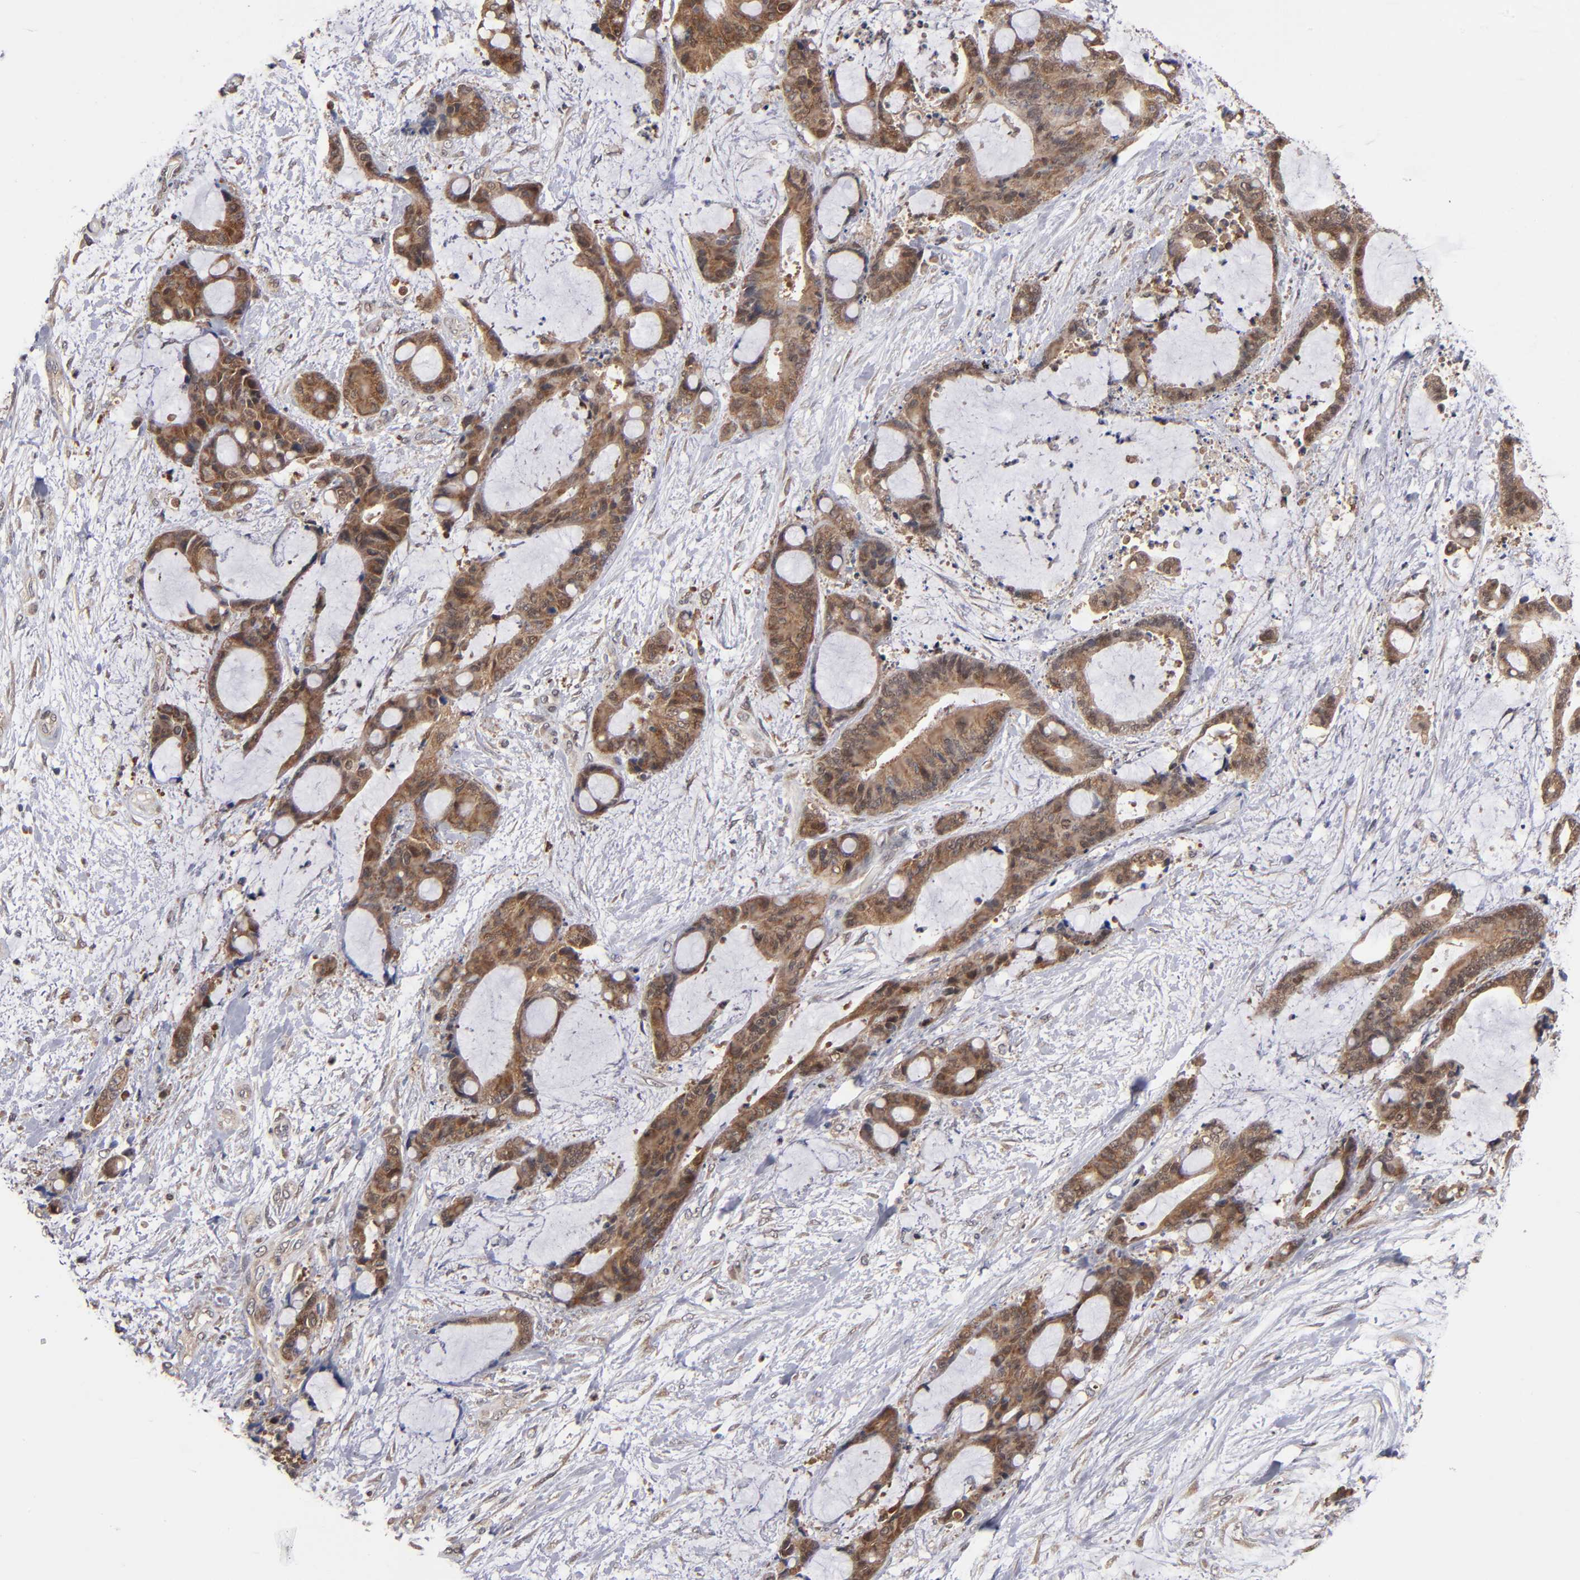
{"staining": {"intensity": "strong", "quantity": ">75%", "location": "cytoplasmic/membranous"}, "tissue": "liver cancer", "cell_type": "Tumor cells", "image_type": "cancer", "snomed": [{"axis": "morphology", "description": "Cholangiocarcinoma"}, {"axis": "topography", "description": "Liver"}], "caption": "Immunohistochemistry (IHC) photomicrograph of neoplastic tissue: human liver cancer (cholangiocarcinoma) stained using immunohistochemistry (IHC) displays high levels of strong protein expression localized specifically in the cytoplasmic/membranous of tumor cells, appearing as a cytoplasmic/membranous brown color.", "gene": "ALG13", "patient": {"sex": "female", "age": 73}}